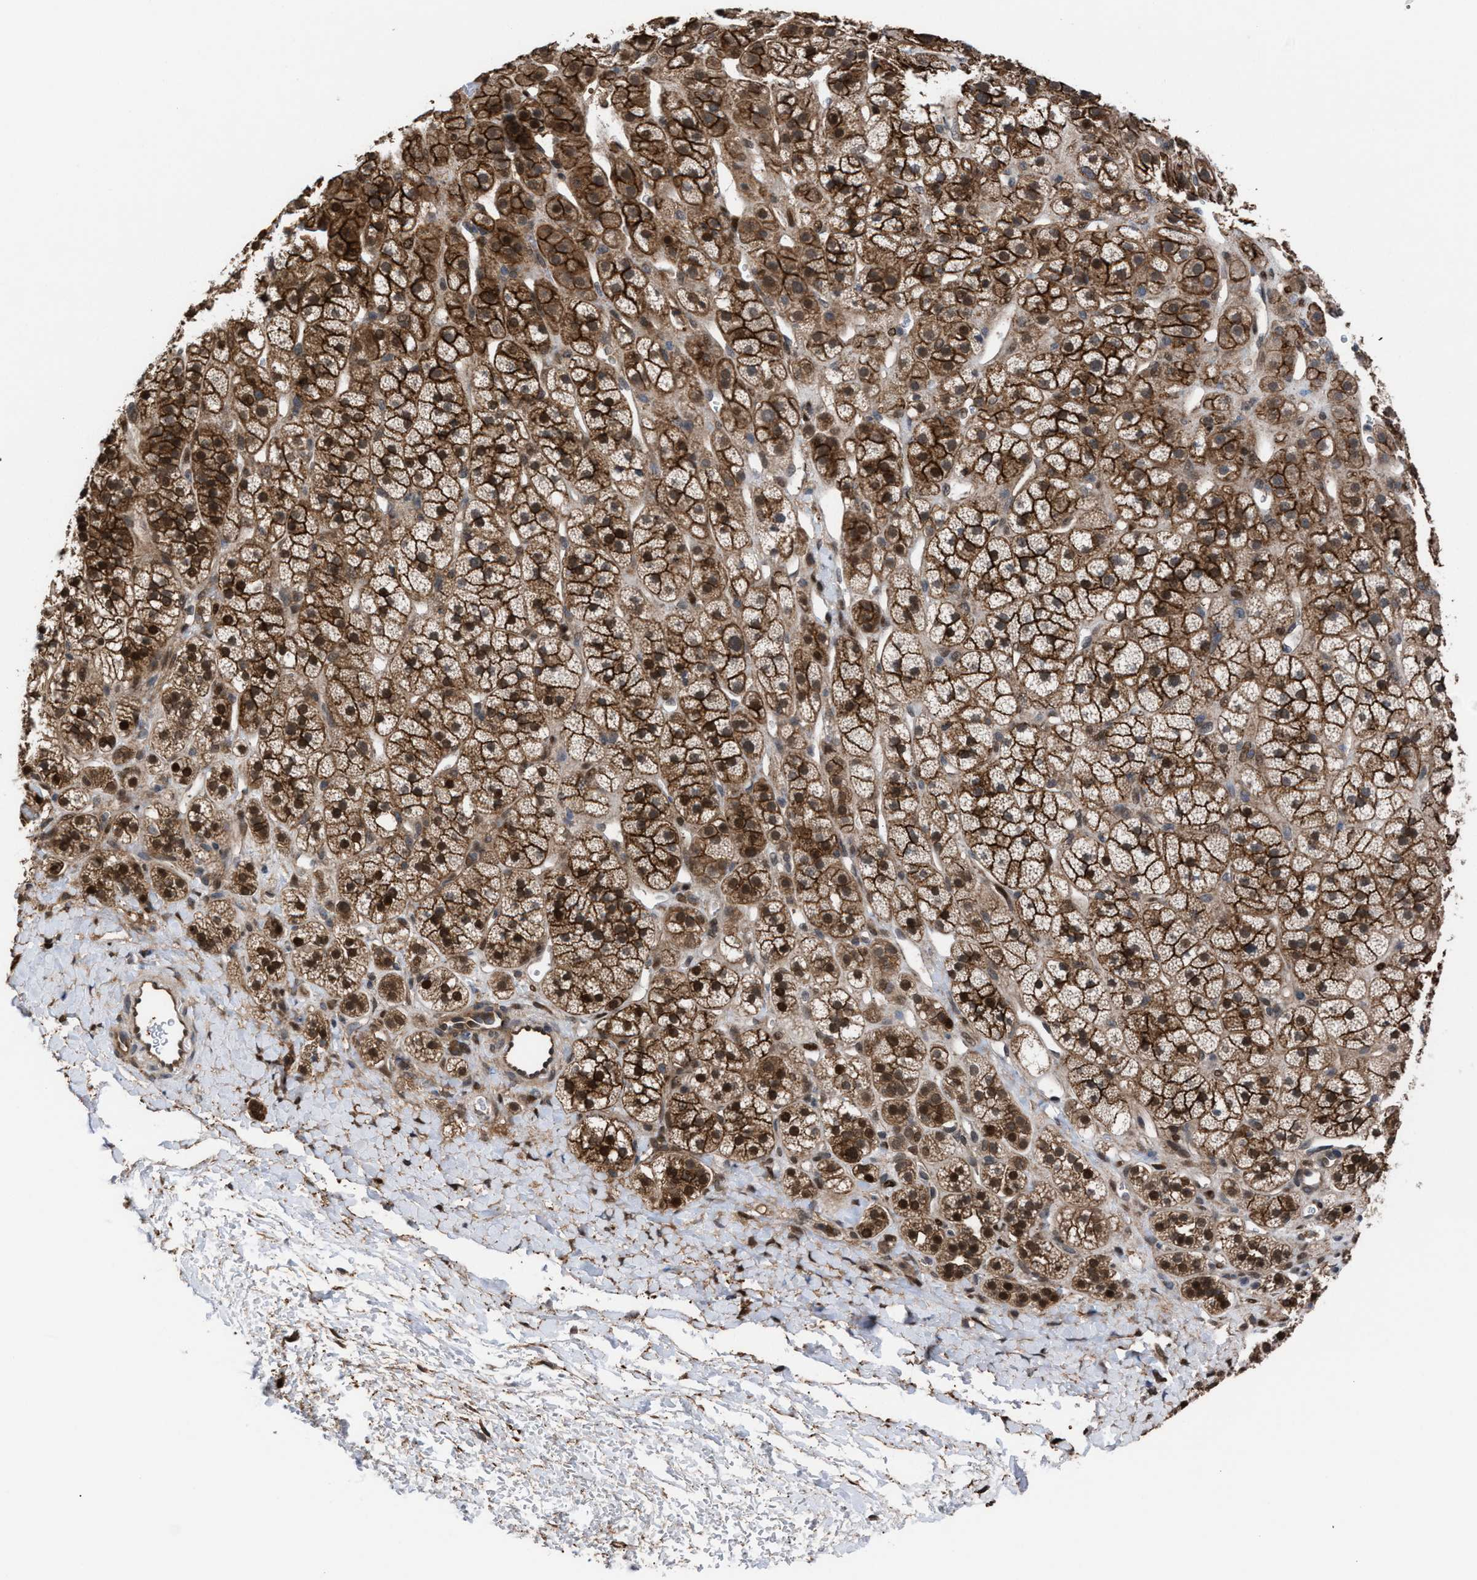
{"staining": {"intensity": "moderate", "quantity": ">75%", "location": "cytoplasmic/membranous,nuclear"}, "tissue": "adrenal gland", "cell_type": "Glandular cells", "image_type": "normal", "snomed": [{"axis": "morphology", "description": "Normal tissue, NOS"}, {"axis": "topography", "description": "Adrenal gland"}], "caption": "A micrograph of human adrenal gland stained for a protein exhibits moderate cytoplasmic/membranous,nuclear brown staining in glandular cells.", "gene": "TP53BP2", "patient": {"sex": "male", "age": 56}}